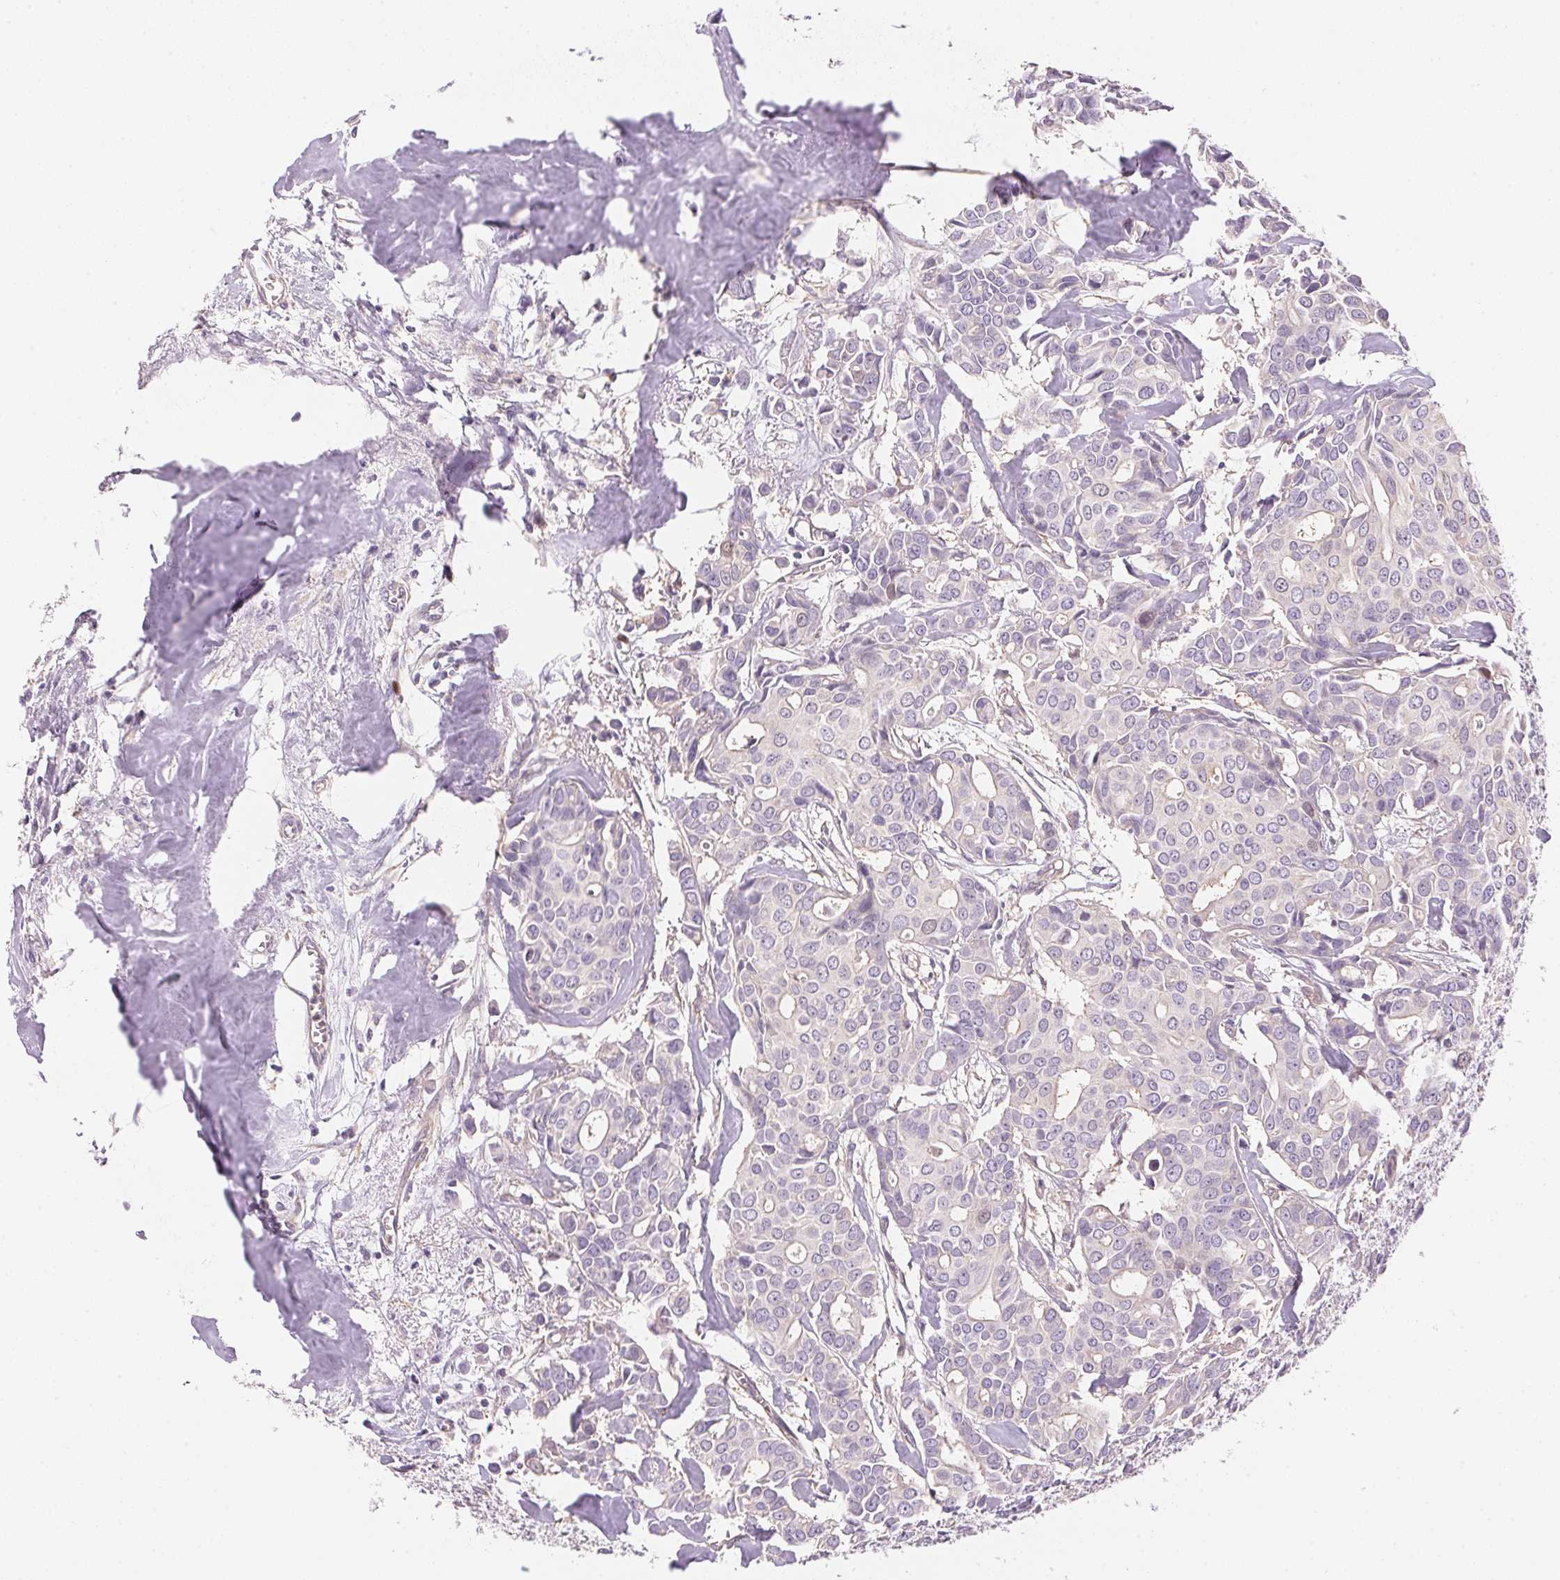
{"staining": {"intensity": "negative", "quantity": "none", "location": "none"}, "tissue": "breast cancer", "cell_type": "Tumor cells", "image_type": "cancer", "snomed": [{"axis": "morphology", "description": "Duct carcinoma"}, {"axis": "topography", "description": "Breast"}], "caption": "Immunohistochemistry image of neoplastic tissue: breast cancer stained with DAB (3,3'-diaminobenzidine) displays no significant protein expression in tumor cells. (DAB (3,3'-diaminobenzidine) immunohistochemistry (IHC), high magnification).", "gene": "SMTN", "patient": {"sex": "female", "age": 54}}